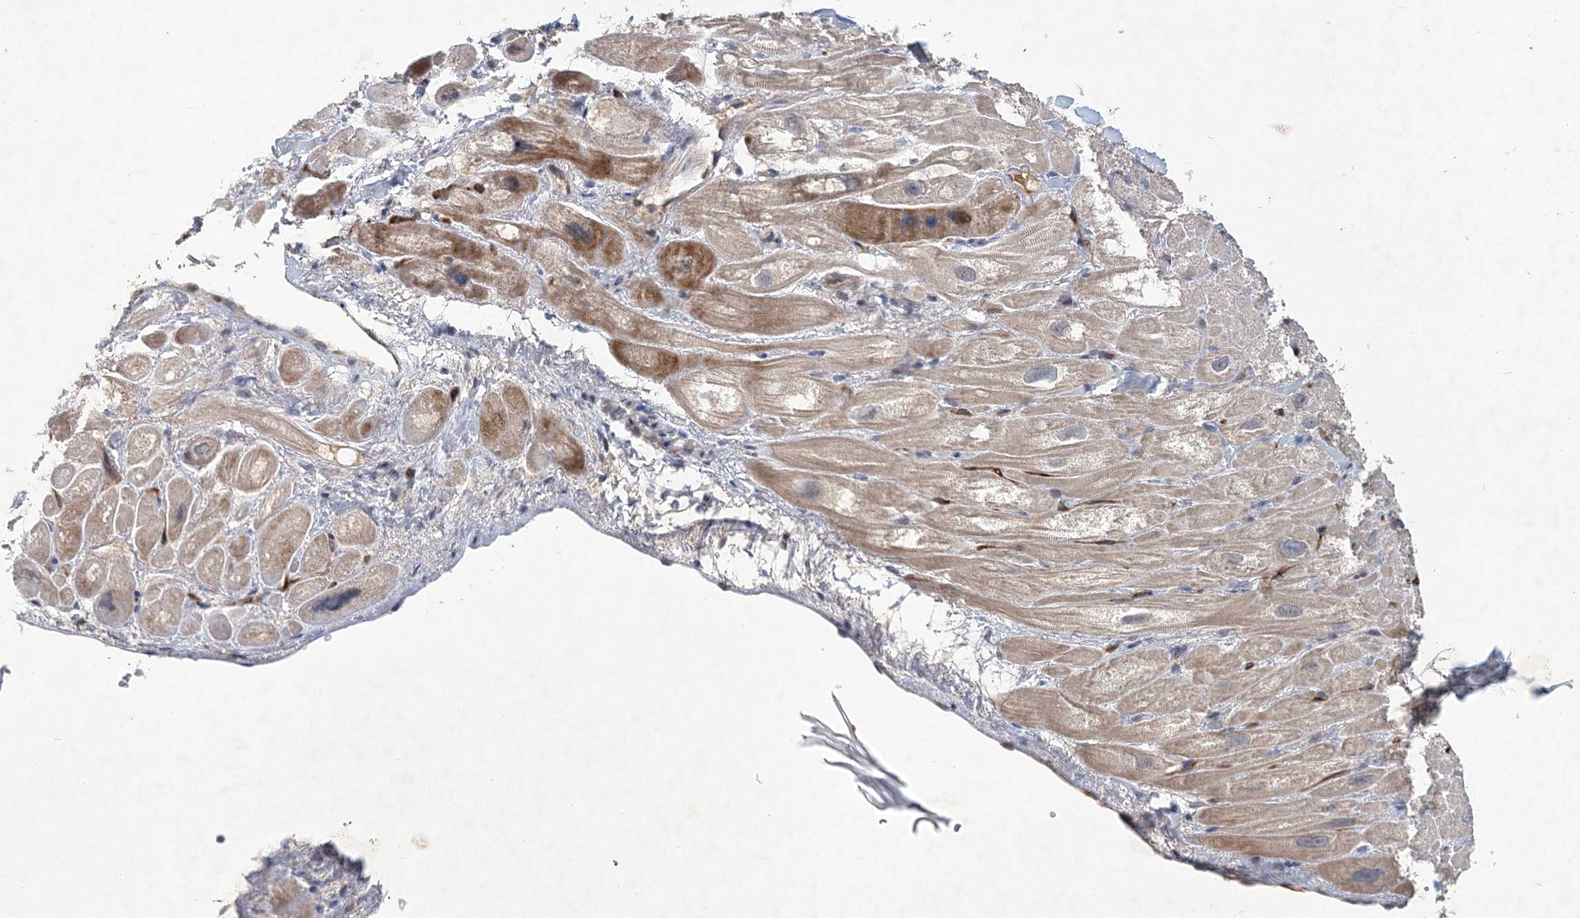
{"staining": {"intensity": "weak", "quantity": ">75%", "location": "cytoplasmic/membranous"}, "tissue": "heart muscle", "cell_type": "Cardiomyocytes", "image_type": "normal", "snomed": [{"axis": "morphology", "description": "Normal tissue, NOS"}, {"axis": "topography", "description": "Heart"}], "caption": "This micrograph exhibits immunohistochemistry (IHC) staining of unremarkable heart muscle, with low weak cytoplasmic/membranous staining in about >75% of cardiomyocytes.", "gene": "RNF25", "patient": {"sex": "male", "age": 49}}